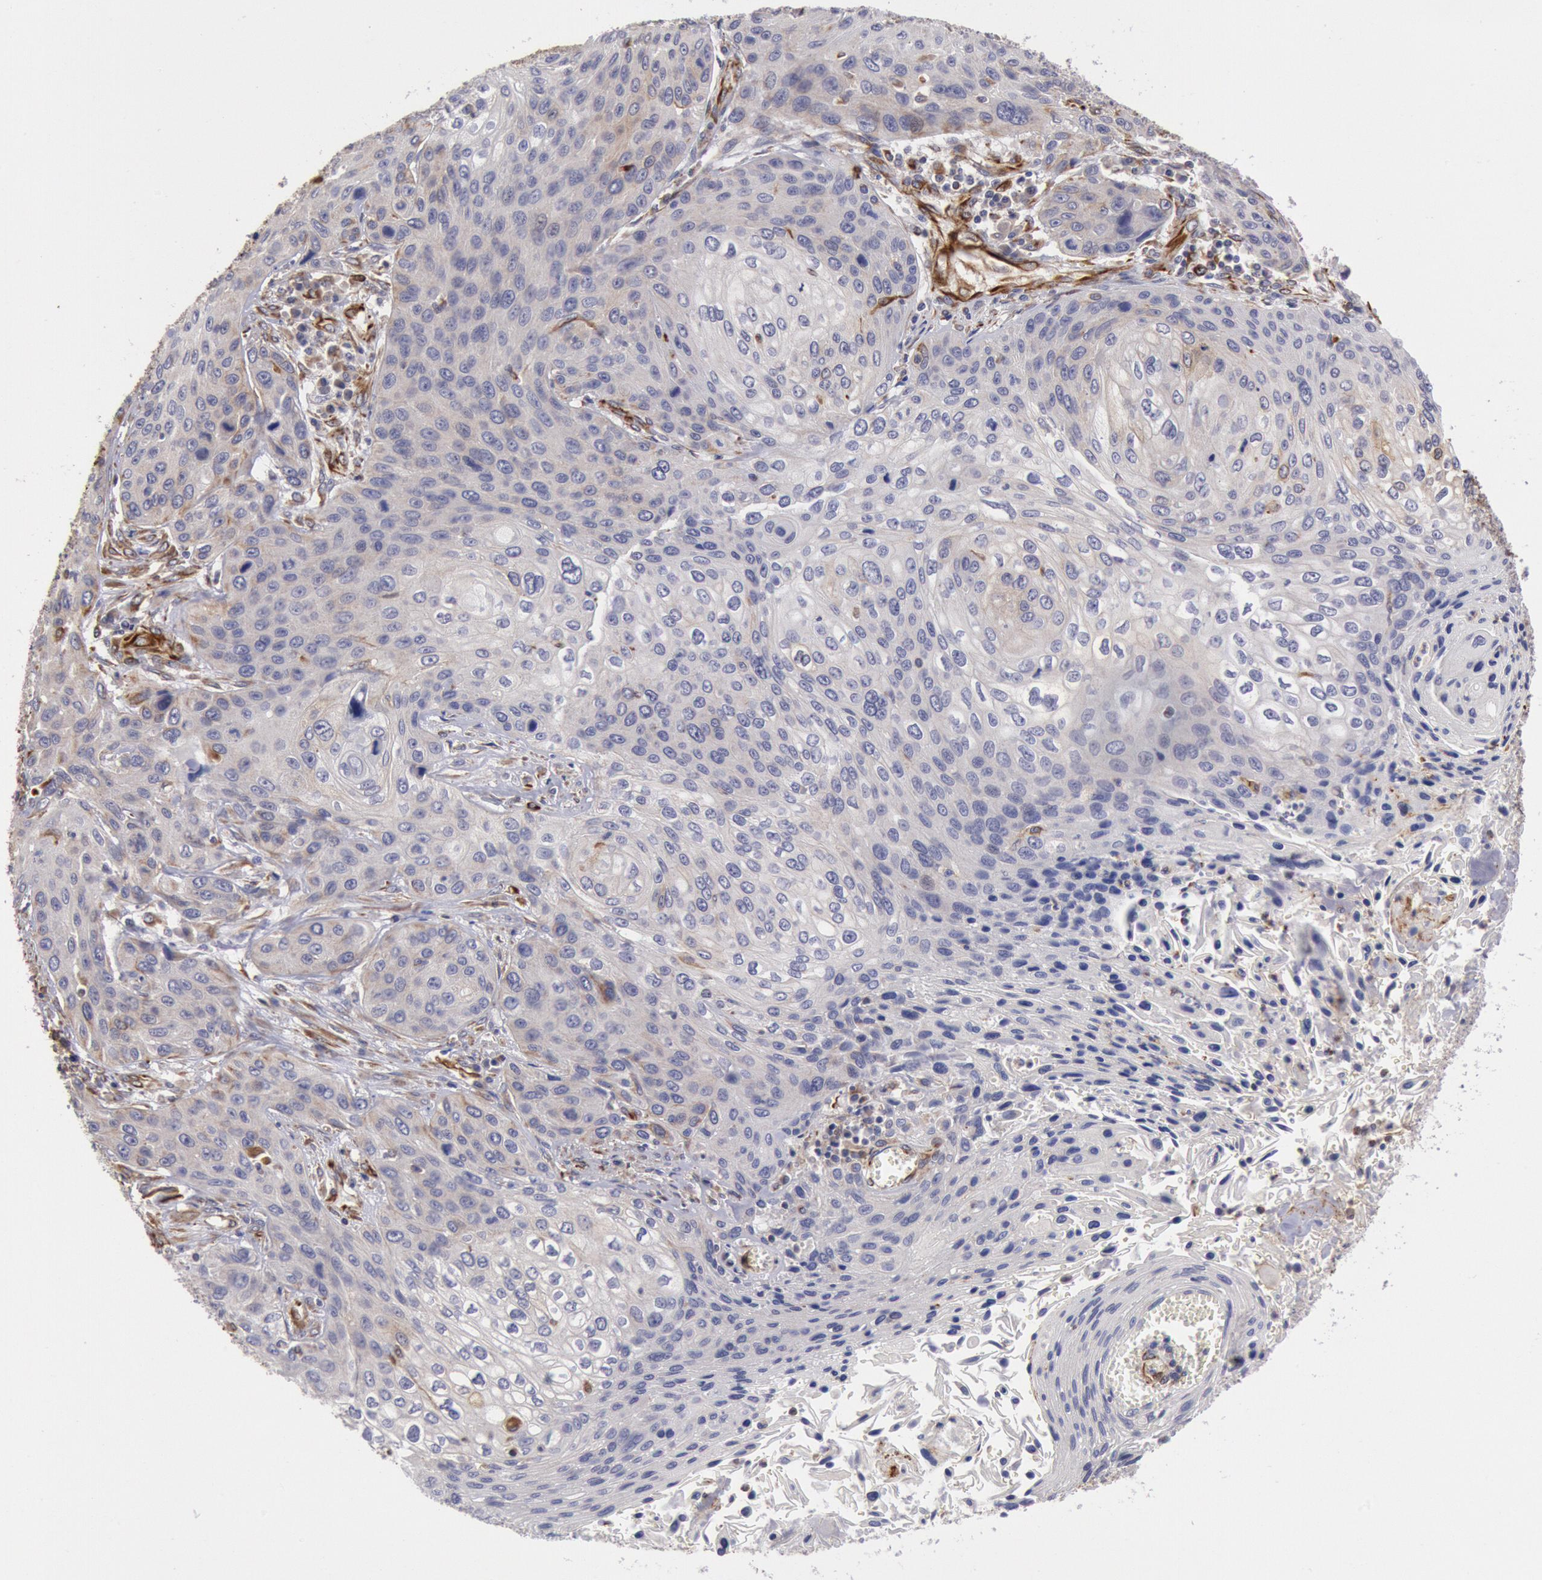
{"staining": {"intensity": "negative", "quantity": "none", "location": "none"}, "tissue": "cervical cancer", "cell_type": "Tumor cells", "image_type": "cancer", "snomed": [{"axis": "morphology", "description": "Squamous cell carcinoma, NOS"}, {"axis": "topography", "description": "Cervix"}], "caption": "Tumor cells are negative for brown protein staining in cervical squamous cell carcinoma.", "gene": "RNF139", "patient": {"sex": "female", "age": 32}}